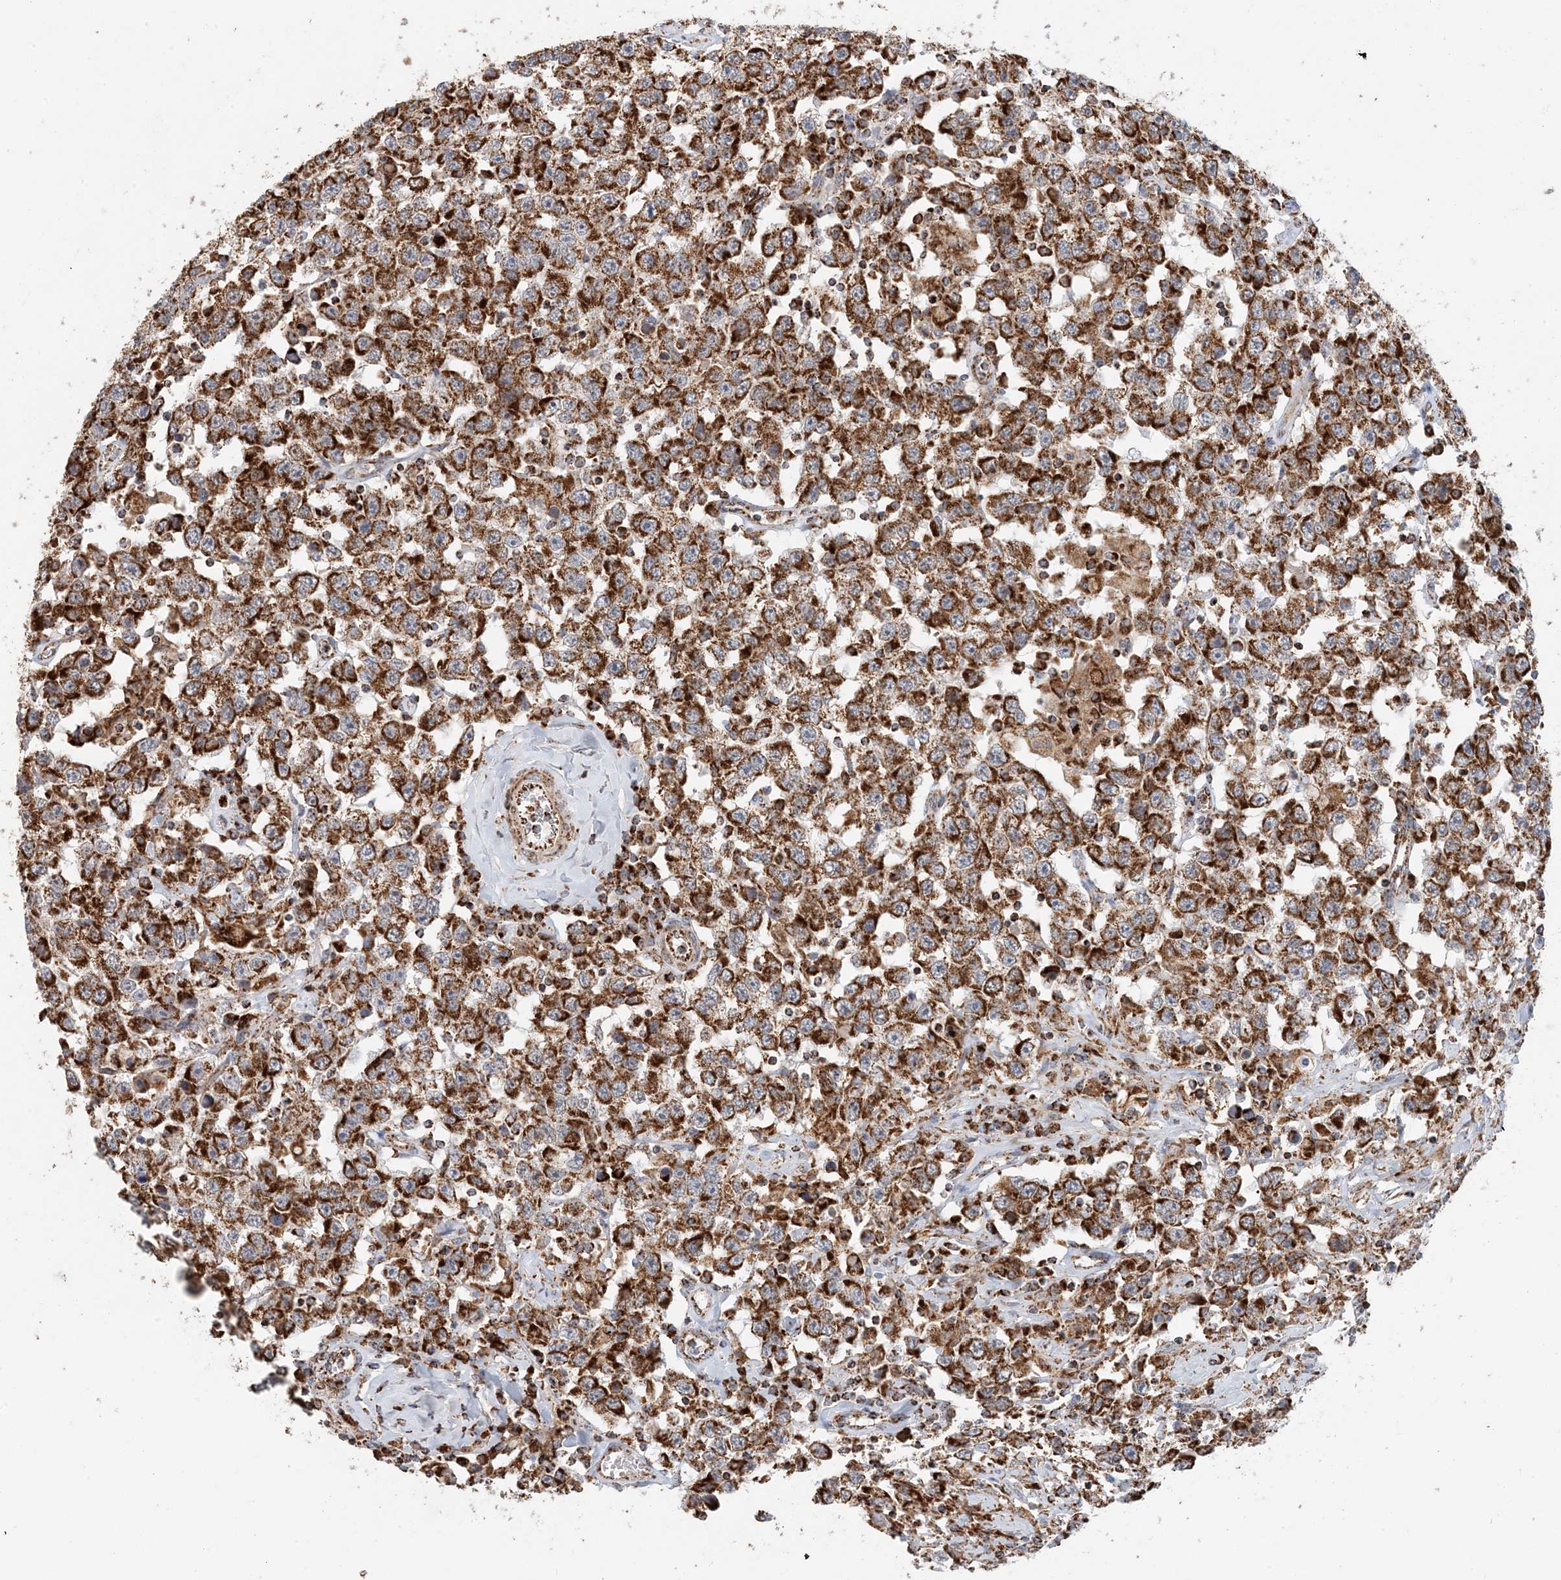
{"staining": {"intensity": "strong", "quantity": ">75%", "location": "cytoplasmic/membranous"}, "tissue": "testis cancer", "cell_type": "Tumor cells", "image_type": "cancer", "snomed": [{"axis": "morphology", "description": "Seminoma, NOS"}, {"axis": "topography", "description": "Testis"}], "caption": "DAB immunohistochemical staining of human seminoma (testis) reveals strong cytoplasmic/membranous protein expression in about >75% of tumor cells.", "gene": "MAN1A1", "patient": {"sex": "male", "age": 41}}